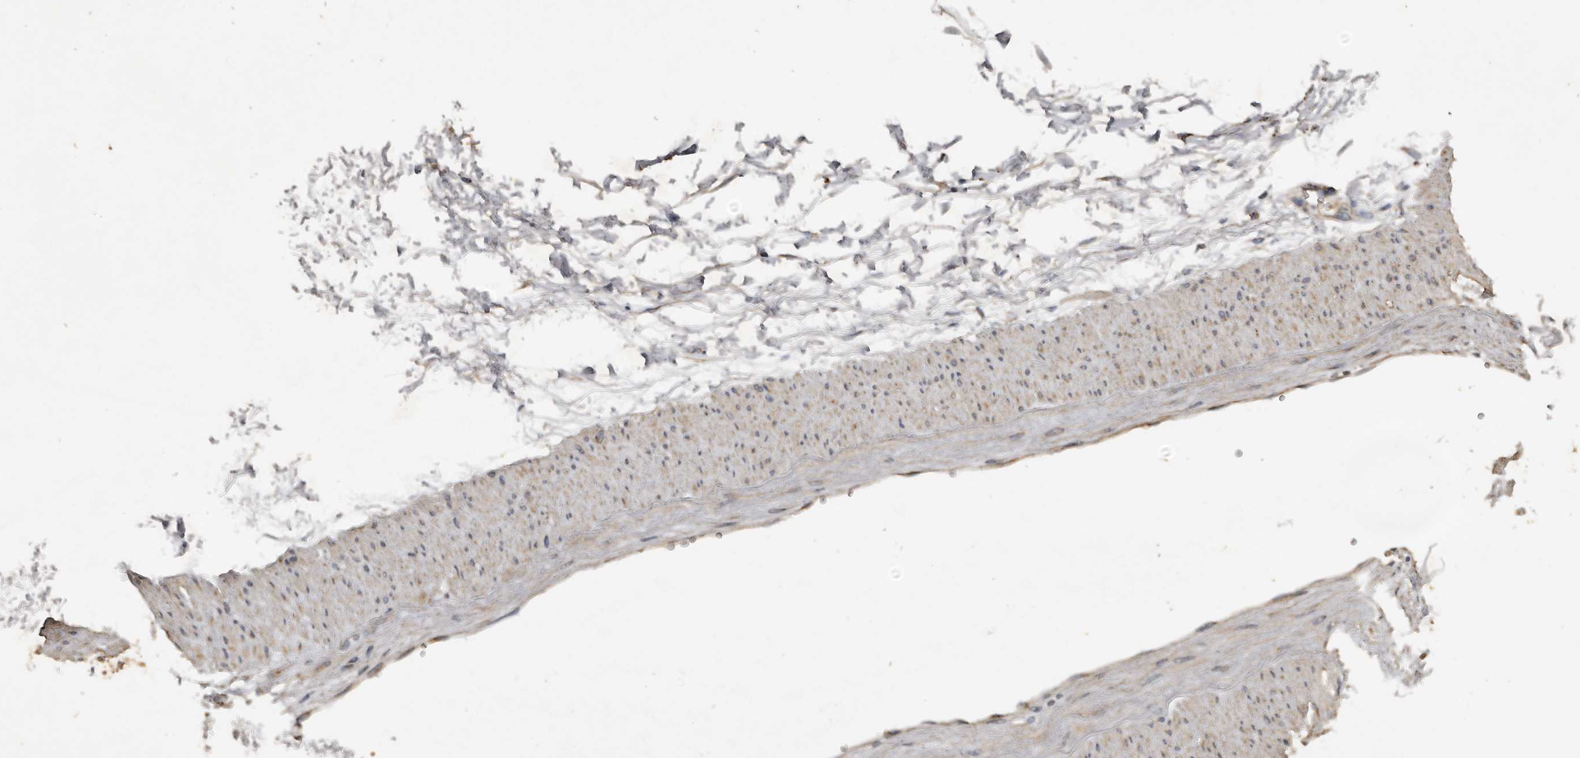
{"staining": {"intensity": "weak", "quantity": ">75%", "location": "cytoplasmic/membranous"}, "tissue": "adipose tissue", "cell_type": "Adipocytes", "image_type": "normal", "snomed": [{"axis": "morphology", "description": "Normal tissue, NOS"}, {"axis": "morphology", "description": "Adenocarcinoma, NOS"}, {"axis": "topography", "description": "Pancreas"}, {"axis": "topography", "description": "Peripheral nerve tissue"}], "caption": "Immunohistochemical staining of unremarkable human adipose tissue demonstrates low levels of weak cytoplasmic/membranous positivity in approximately >75% of adipocytes.", "gene": "HYAL4", "patient": {"sex": "male", "age": 59}}